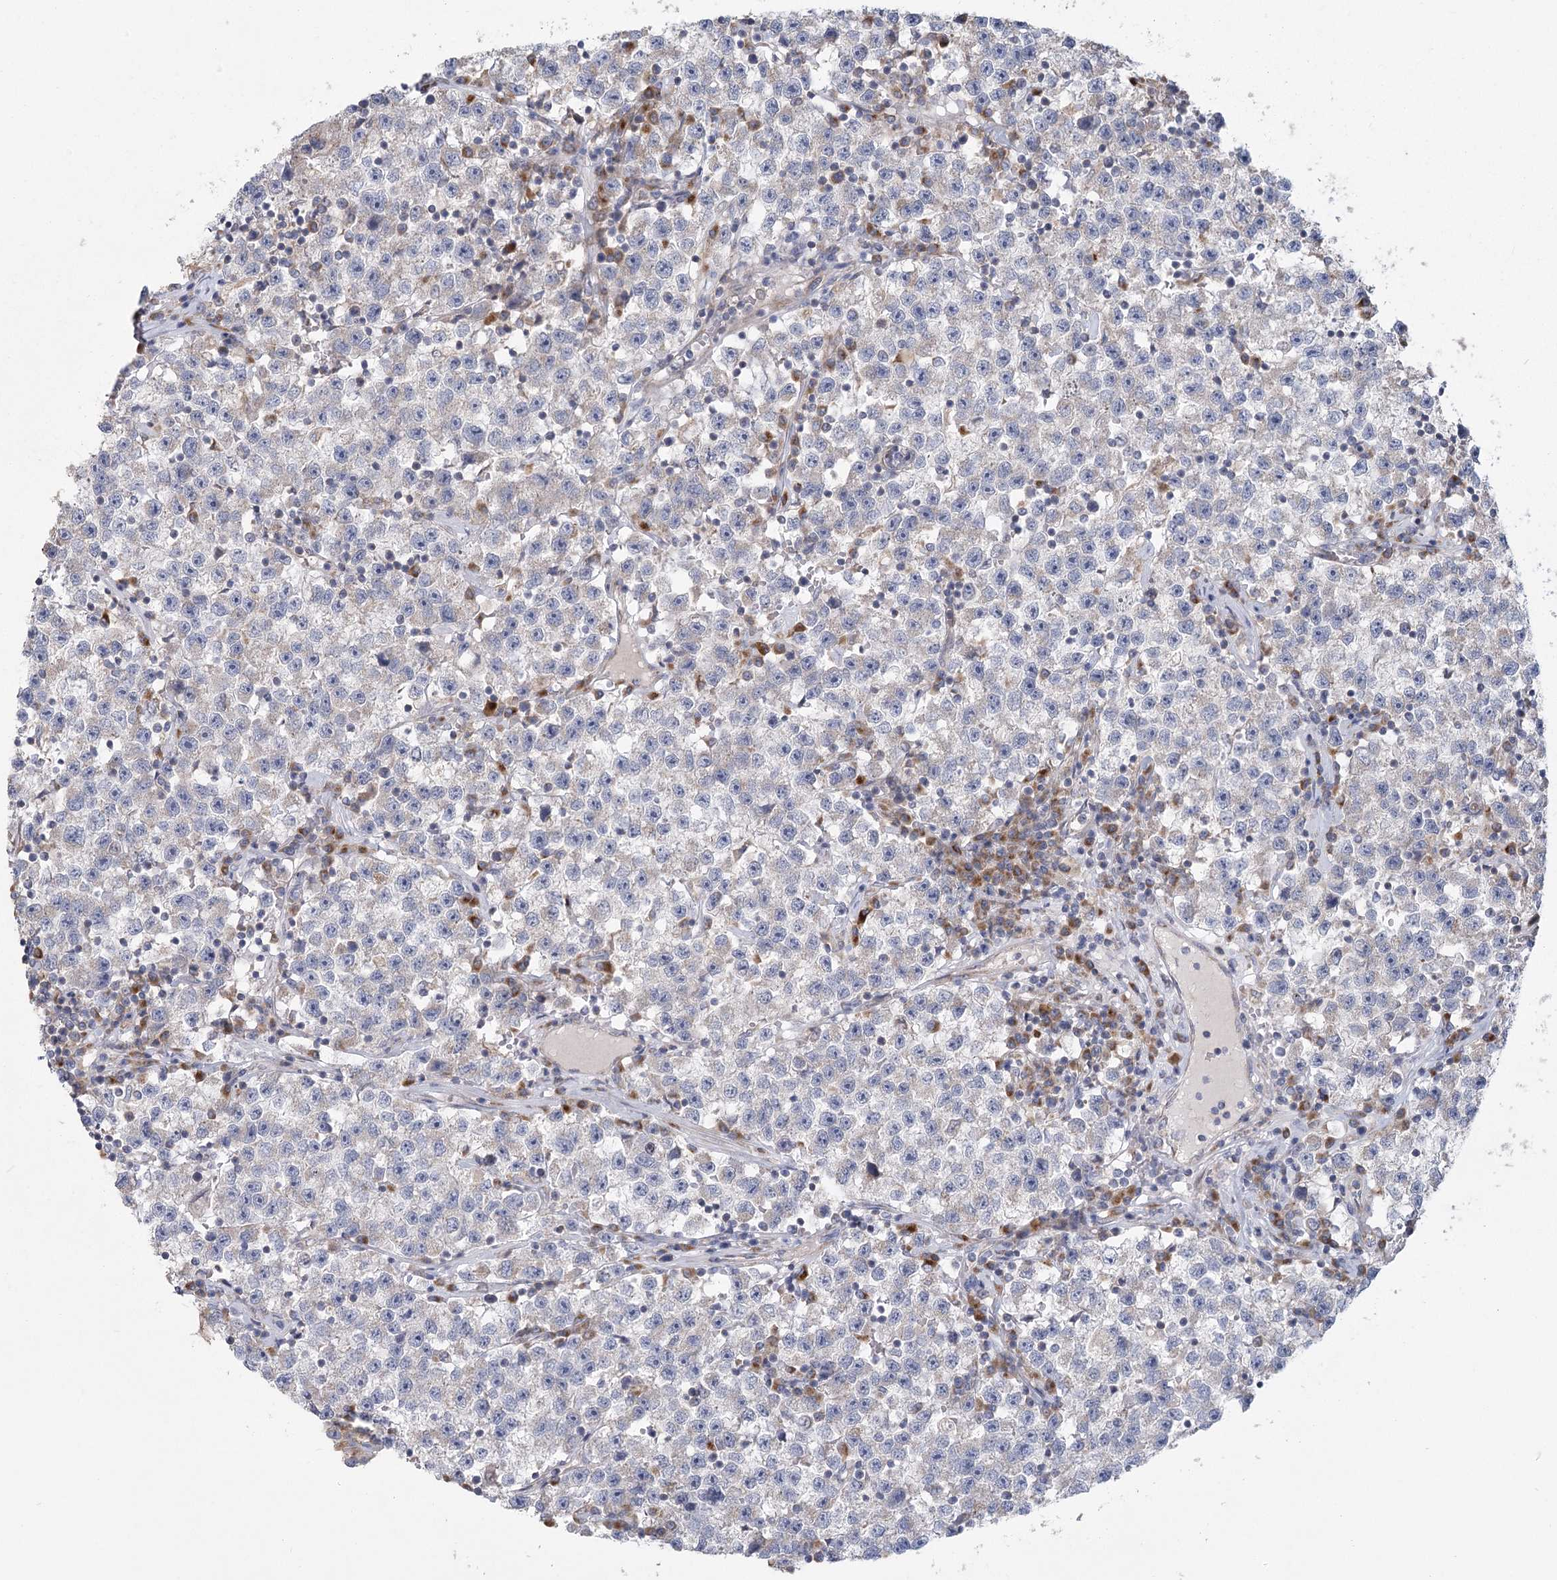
{"staining": {"intensity": "negative", "quantity": "none", "location": "none"}, "tissue": "testis cancer", "cell_type": "Tumor cells", "image_type": "cancer", "snomed": [{"axis": "morphology", "description": "Seminoma, NOS"}, {"axis": "topography", "description": "Testis"}], "caption": "Immunohistochemistry (IHC) of human seminoma (testis) exhibits no staining in tumor cells. (Brightfield microscopy of DAB immunohistochemistry (IHC) at high magnification).", "gene": "CNTLN", "patient": {"sex": "male", "age": 22}}